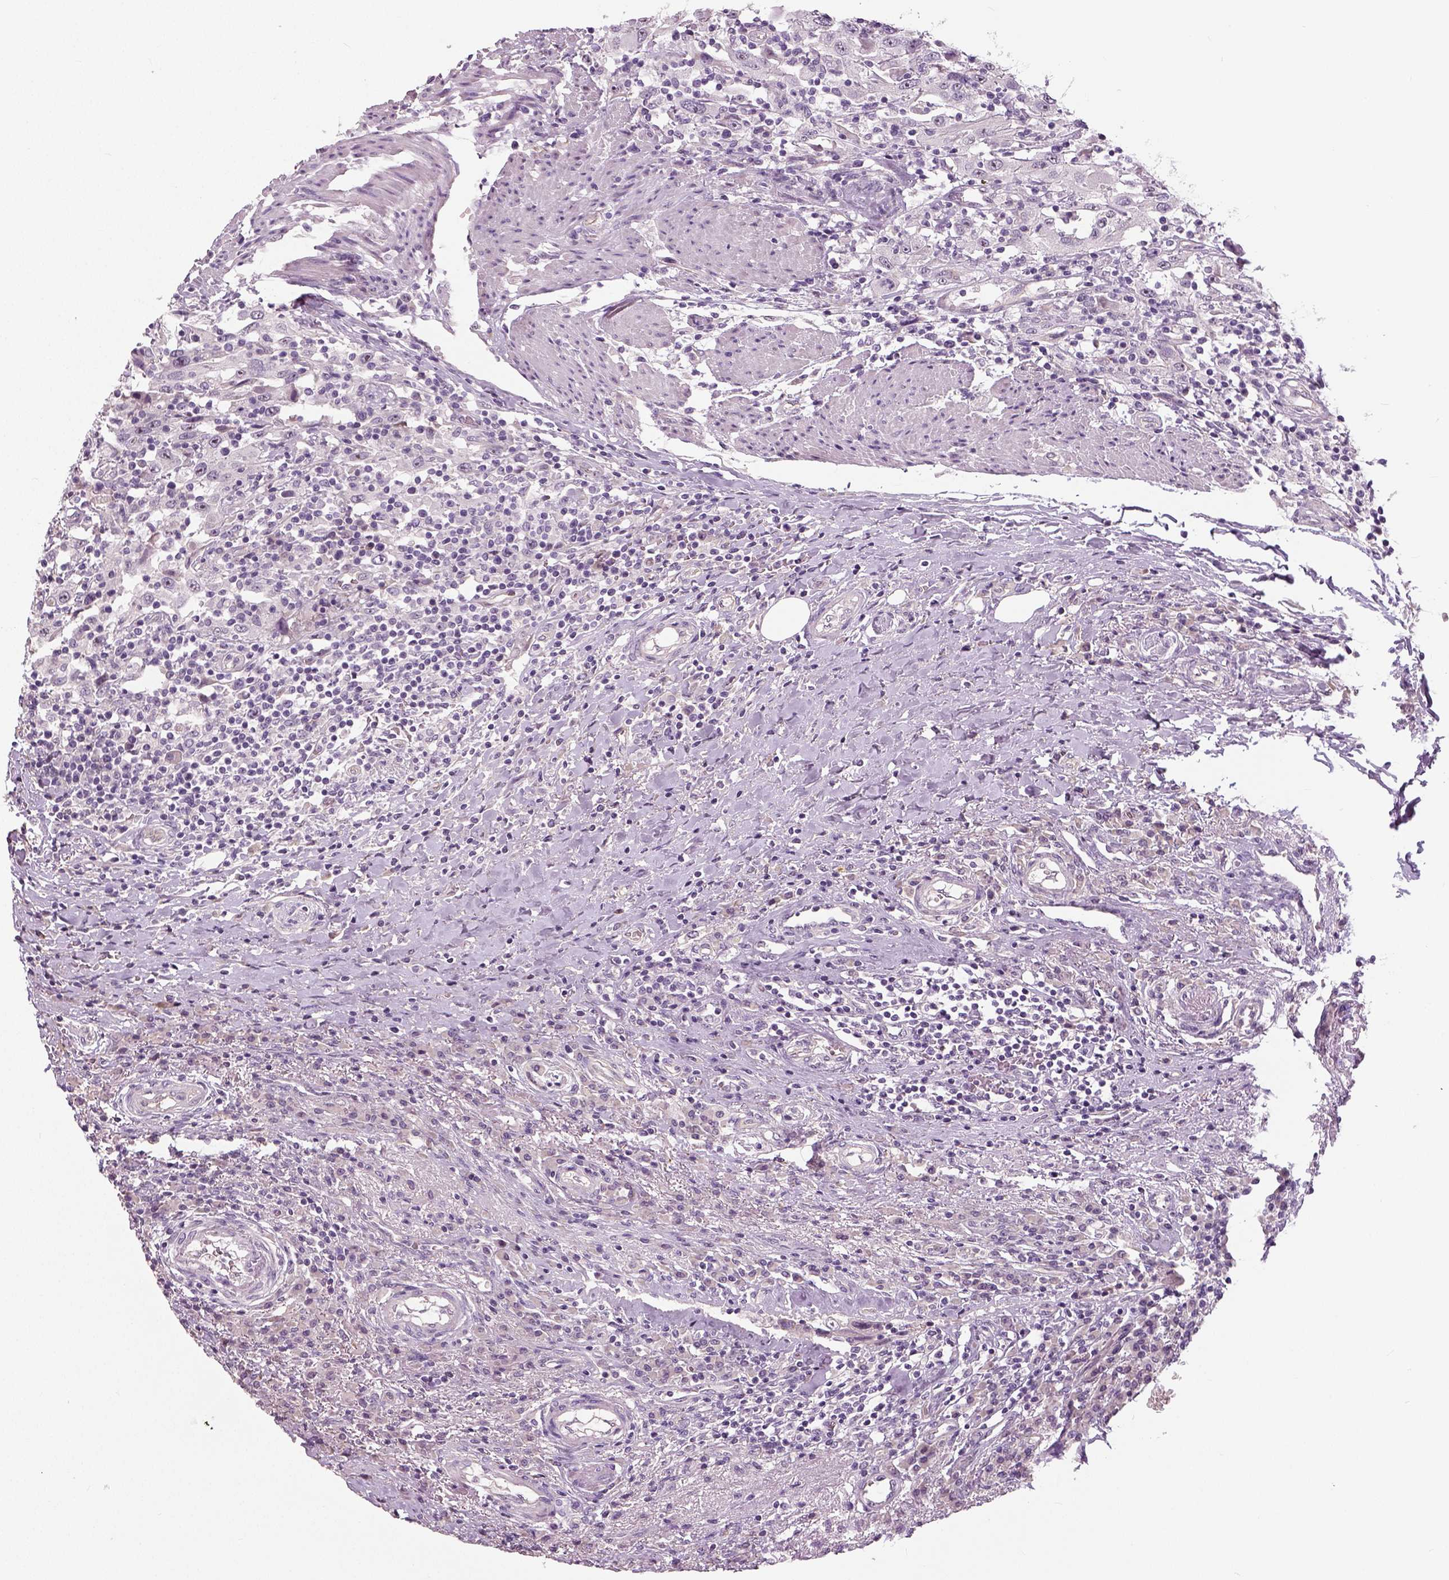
{"staining": {"intensity": "negative", "quantity": "none", "location": "none"}, "tissue": "urothelial cancer", "cell_type": "Tumor cells", "image_type": "cancer", "snomed": [{"axis": "morphology", "description": "Urothelial carcinoma, High grade"}, {"axis": "topography", "description": "Urinary bladder"}], "caption": "The IHC photomicrograph has no significant expression in tumor cells of urothelial carcinoma (high-grade) tissue.", "gene": "NECAB1", "patient": {"sex": "male", "age": 61}}